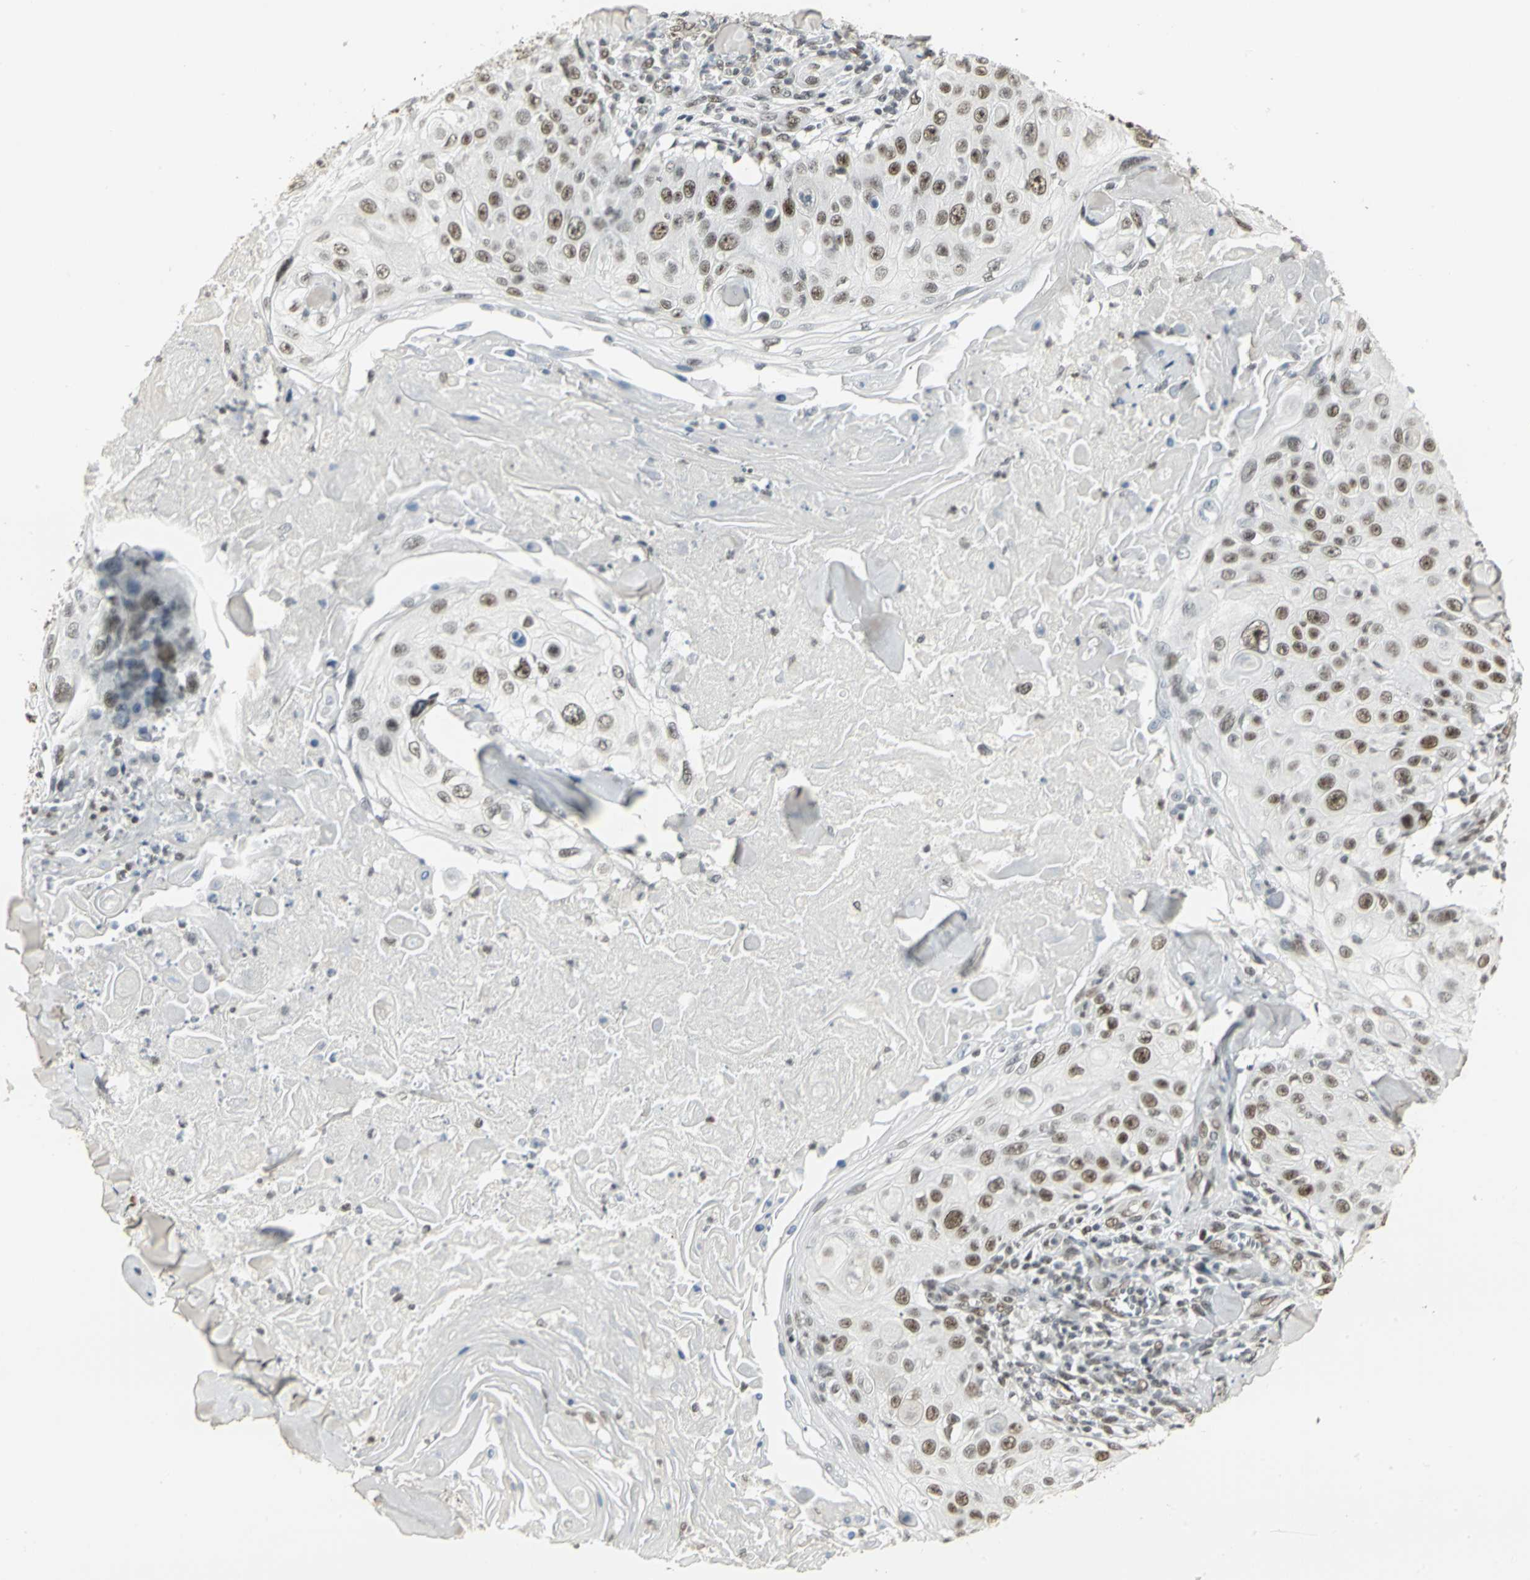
{"staining": {"intensity": "strong", "quantity": ">75%", "location": "nuclear"}, "tissue": "skin cancer", "cell_type": "Tumor cells", "image_type": "cancer", "snomed": [{"axis": "morphology", "description": "Squamous cell carcinoma, NOS"}, {"axis": "topography", "description": "Skin"}], "caption": "This is a micrograph of immunohistochemistry (IHC) staining of skin cancer (squamous cell carcinoma), which shows strong staining in the nuclear of tumor cells.", "gene": "CBX3", "patient": {"sex": "male", "age": 86}}